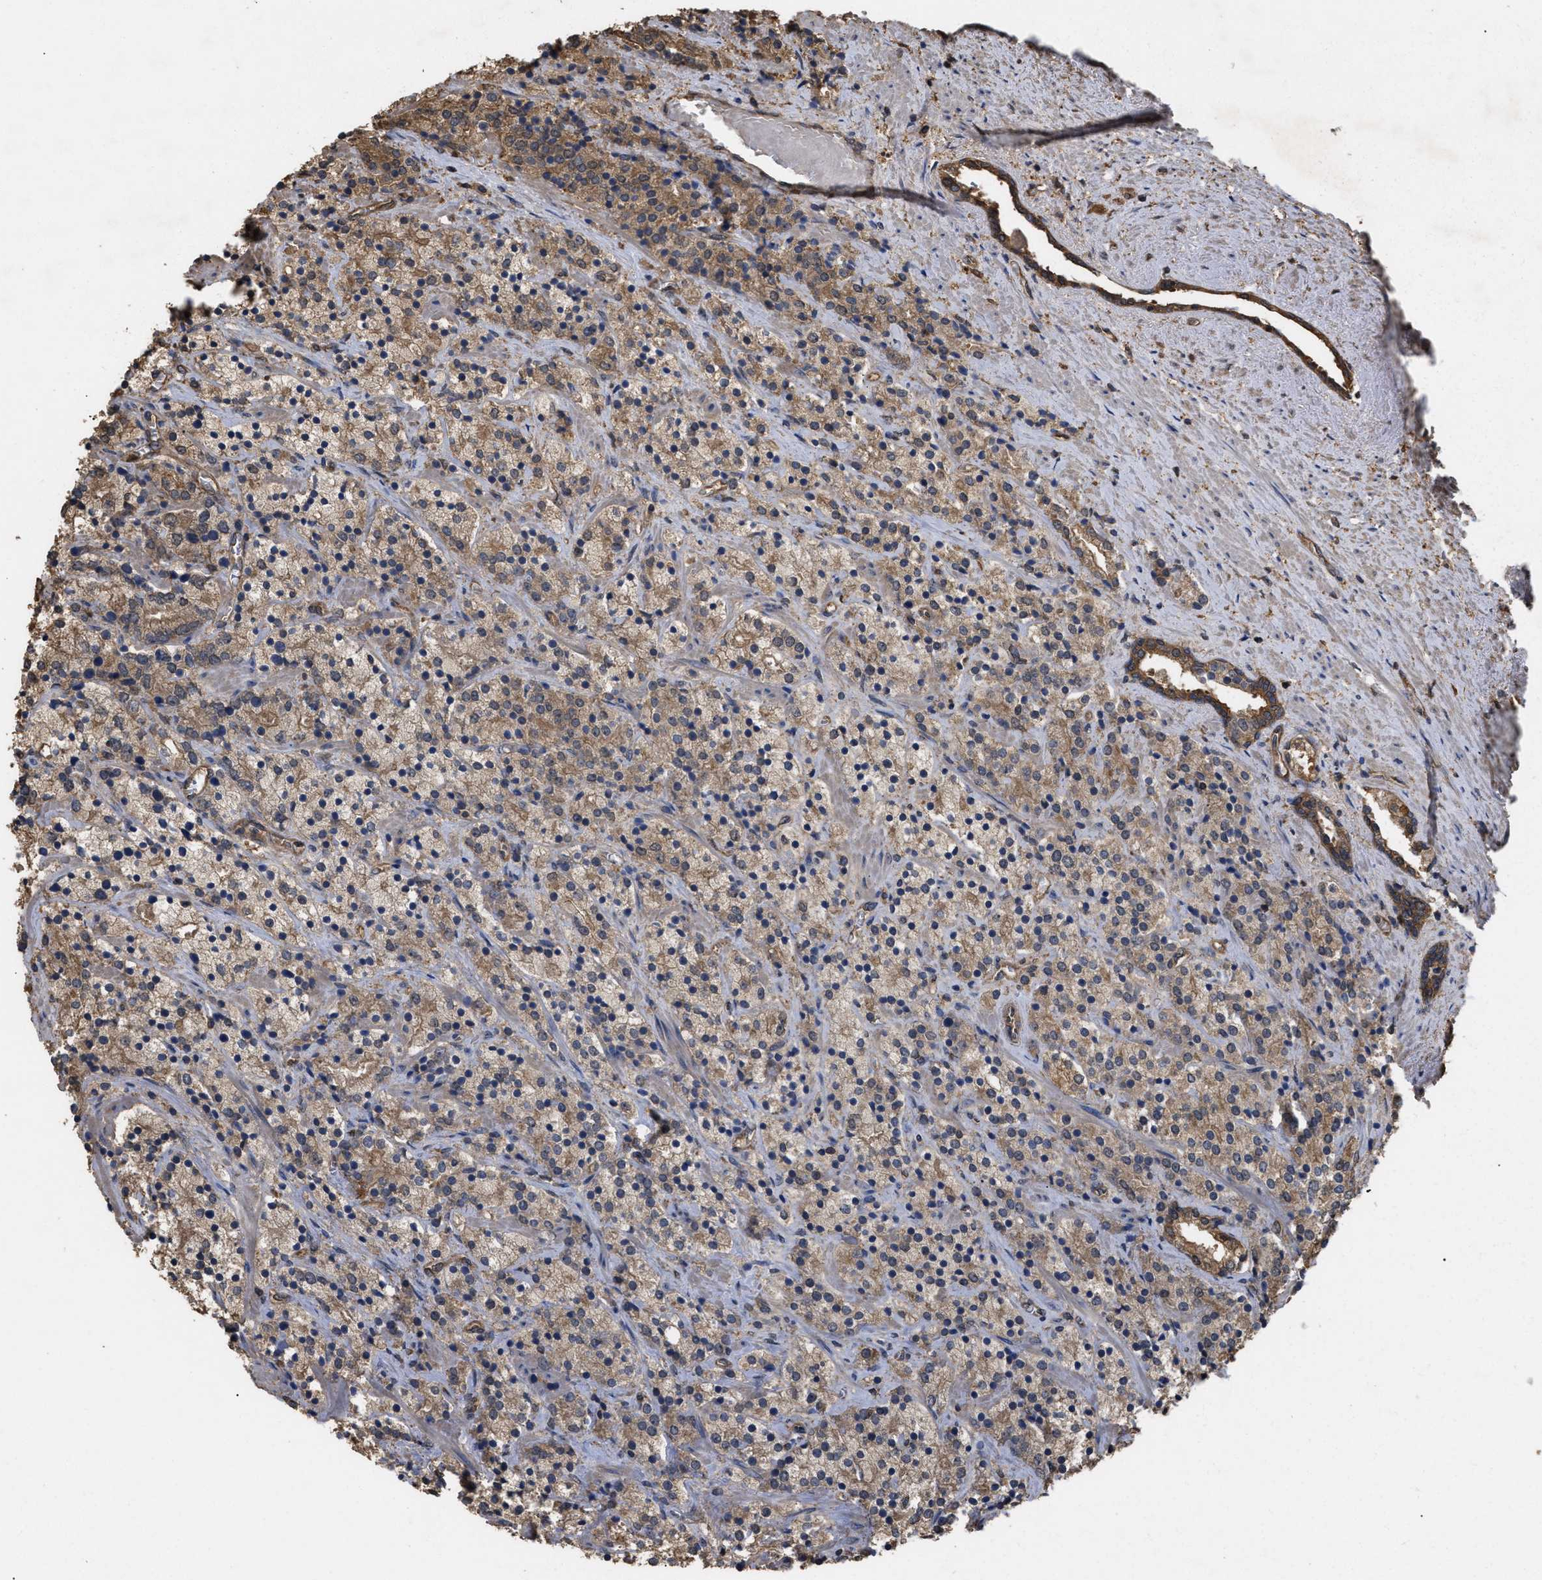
{"staining": {"intensity": "moderate", "quantity": ">75%", "location": "cytoplasmic/membranous"}, "tissue": "prostate cancer", "cell_type": "Tumor cells", "image_type": "cancer", "snomed": [{"axis": "morphology", "description": "Adenocarcinoma, High grade"}, {"axis": "topography", "description": "Prostate"}], "caption": "Protein expression analysis of human prostate high-grade adenocarcinoma reveals moderate cytoplasmic/membranous expression in approximately >75% of tumor cells.", "gene": "CALM1", "patient": {"sex": "male", "age": 71}}